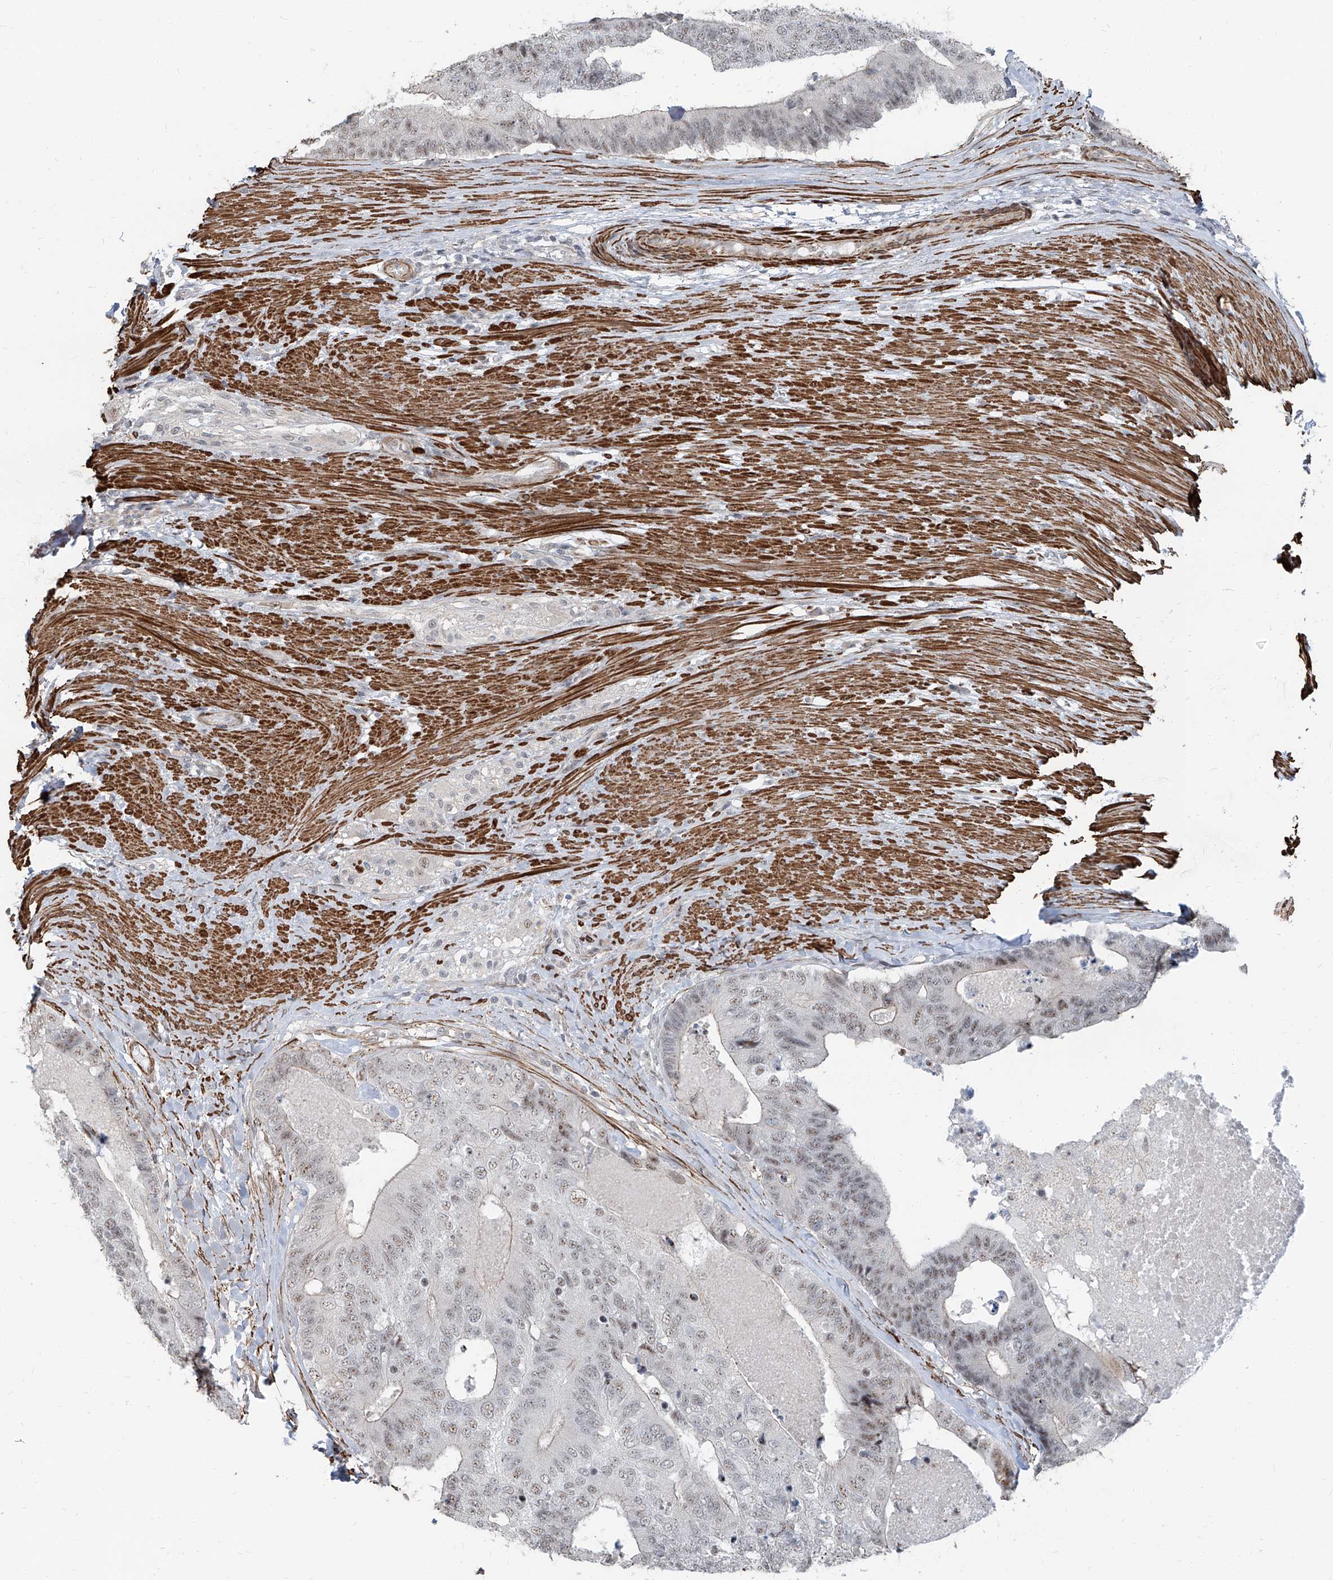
{"staining": {"intensity": "weak", "quantity": "25%-75%", "location": "nuclear"}, "tissue": "colorectal cancer", "cell_type": "Tumor cells", "image_type": "cancer", "snomed": [{"axis": "morphology", "description": "Adenocarcinoma, NOS"}, {"axis": "topography", "description": "Colon"}], "caption": "Colorectal adenocarcinoma stained for a protein (brown) displays weak nuclear positive positivity in approximately 25%-75% of tumor cells.", "gene": "TXLNB", "patient": {"sex": "female", "age": 67}}